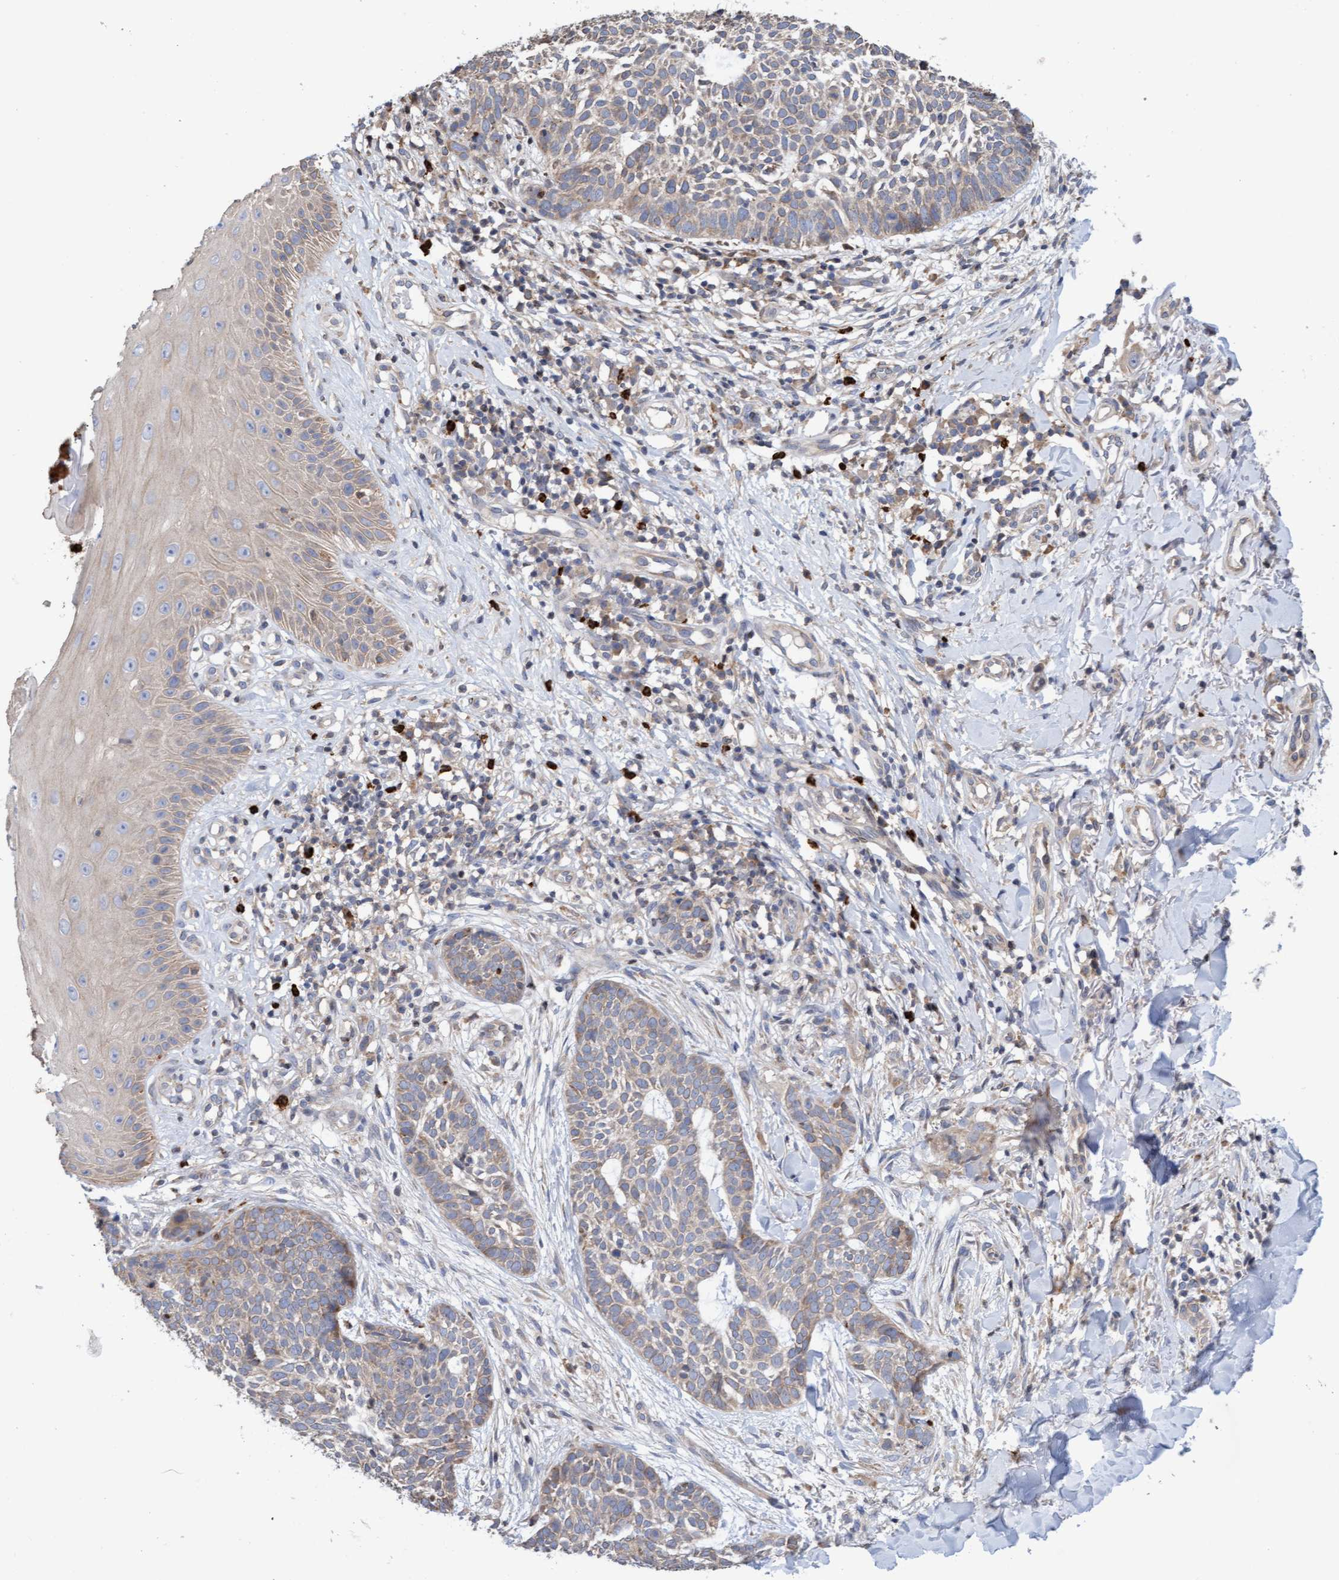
{"staining": {"intensity": "weak", "quantity": "<25%", "location": "cytoplasmic/membranous"}, "tissue": "skin cancer", "cell_type": "Tumor cells", "image_type": "cancer", "snomed": [{"axis": "morphology", "description": "Normal tissue, NOS"}, {"axis": "morphology", "description": "Basal cell carcinoma"}, {"axis": "topography", "description": "Skin"}], "caption": "Basal cell carcinoma (skin) stained for a protein using IHC reveals no expression tumor cells.", "gene": "MMP8", "patient": {"sex": "male", "age": 67}}